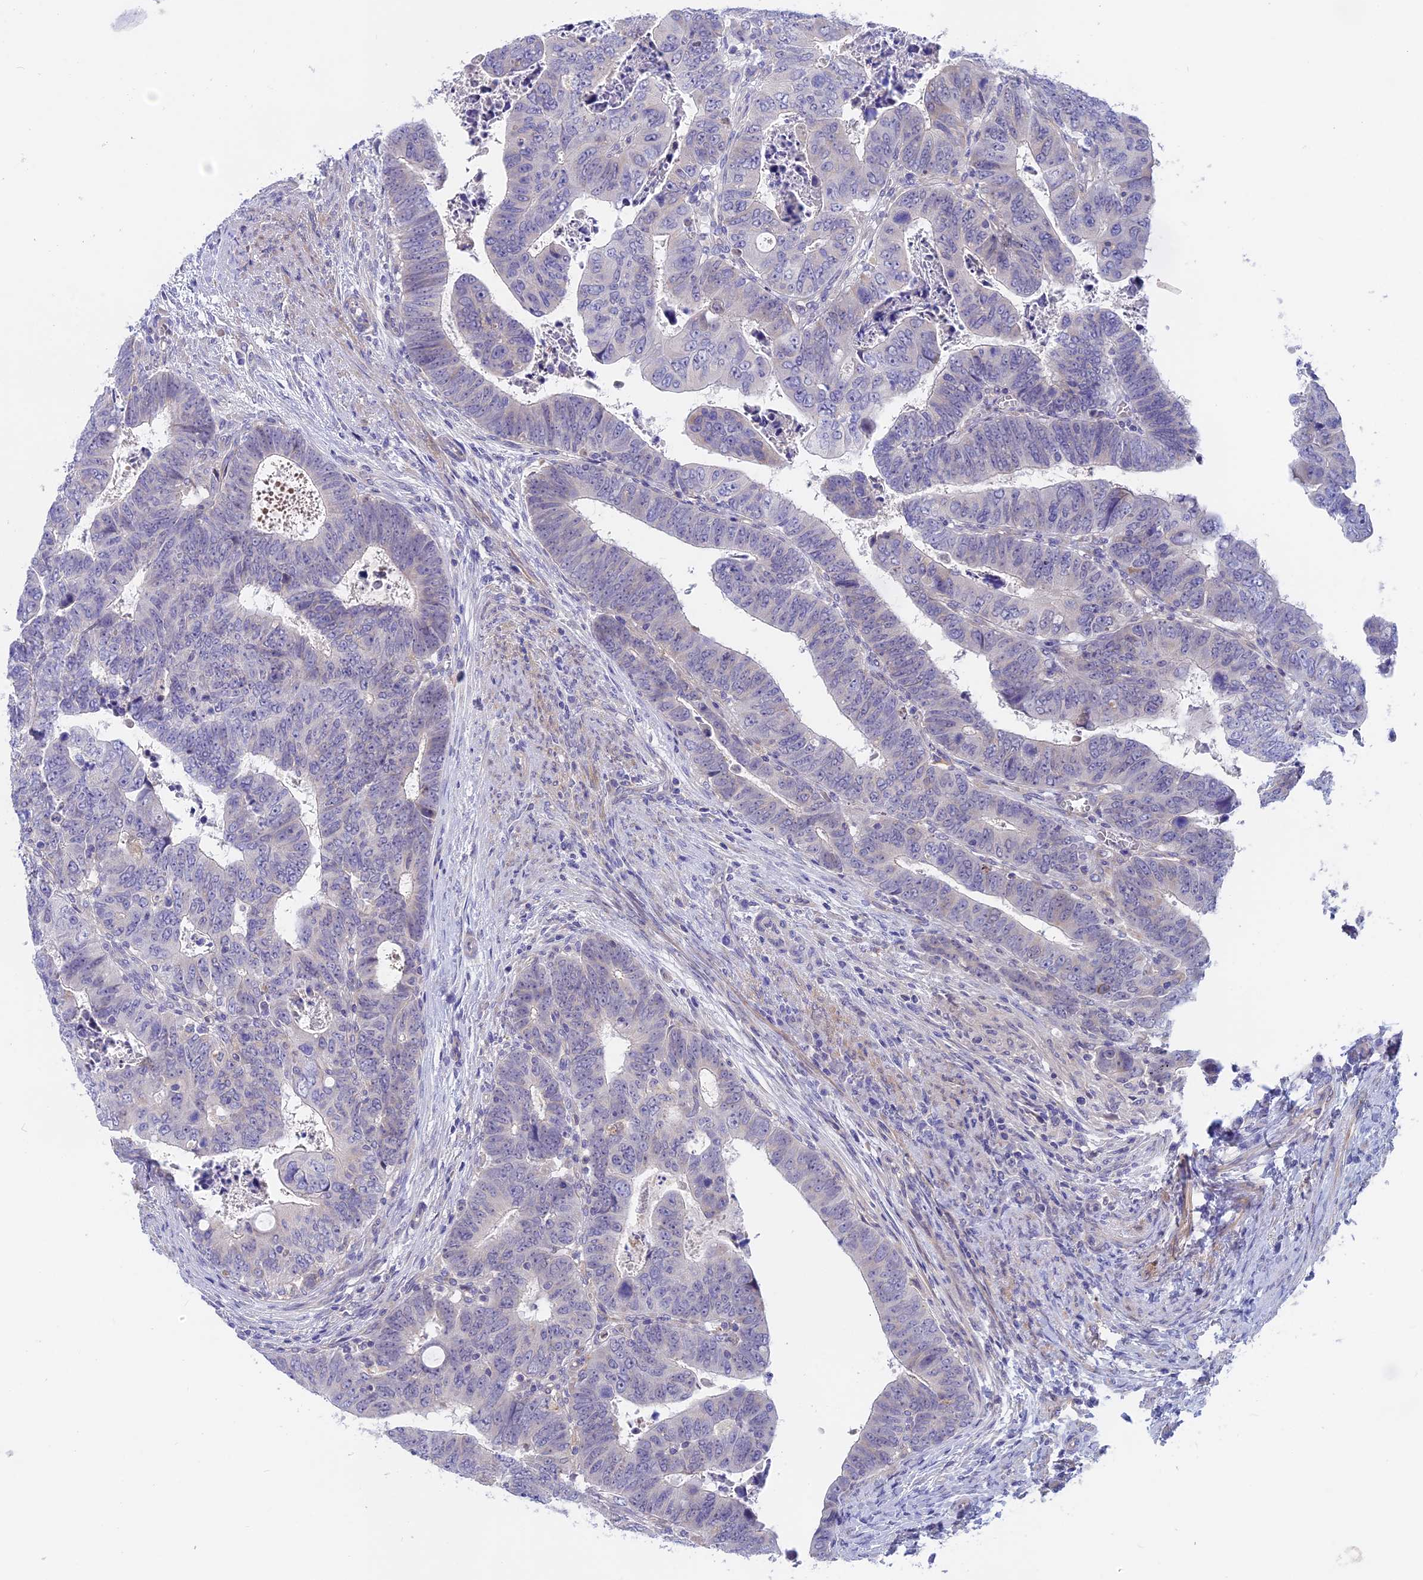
{"staining": {"intensity": "negative", "quantity": "none", "location": "none"}, "tissue": "colorectal cancer", "cell_type": "Tumor cells", "image_type": "cancer", "snomed": [{"axis": "morphology", "description": "Normal tissue, NOS"}, {"axis": "morphology", "description": "Adenocarcinoma, NOS"}, {"axis": "topography", "description": "Rectum"}], "caption": "The micrograph shows no staining of tumor cells in colorectal cancer.", "gene": "GLB1L", "patient": {"sex": "female", "age": 65}}